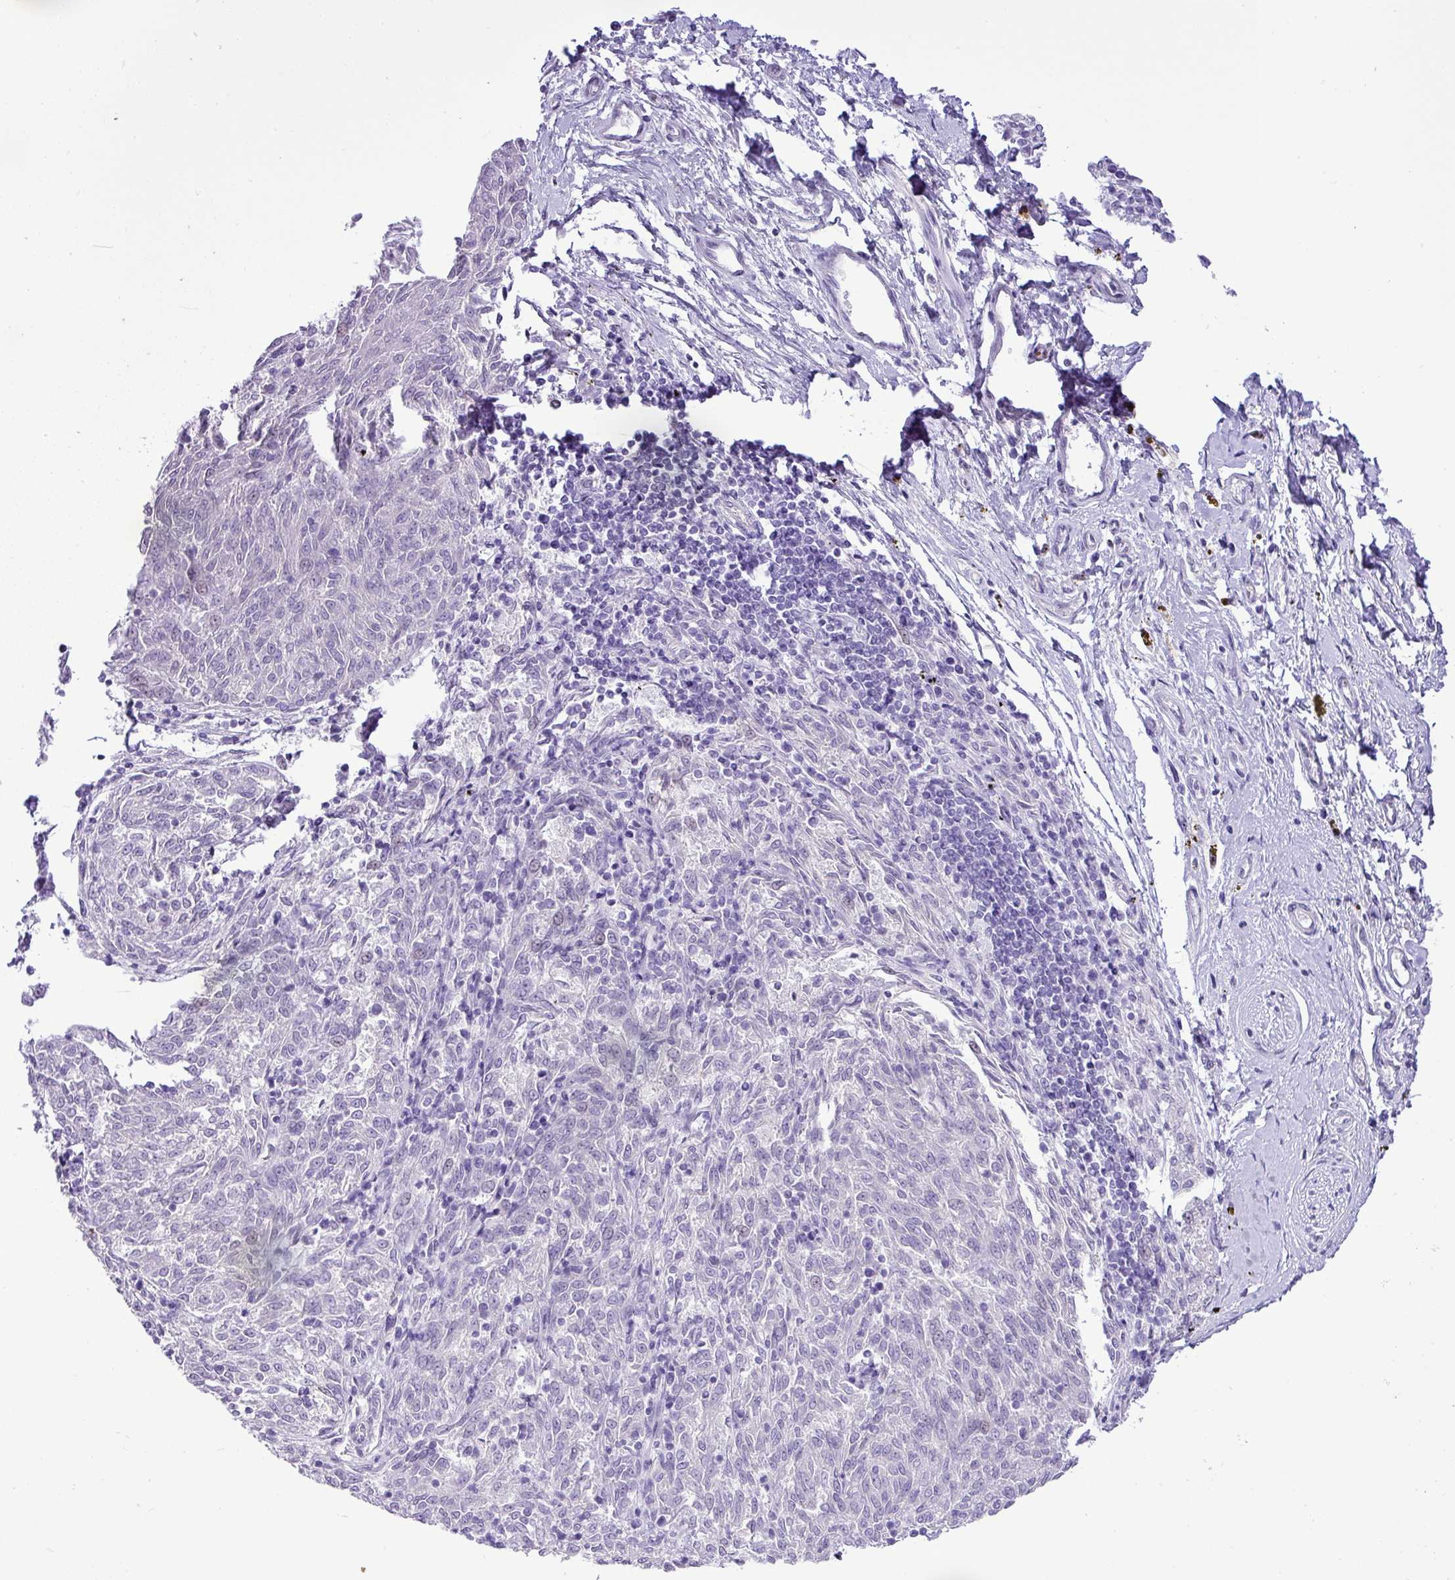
{"staining": {"intensity": "negative", "quantity": "none", "location": "none"}, "tissue": "melanoma", "cell_type": "Tumor cells", "image_type": "cancer", "snomed": [{"axis": "morphology", "description": "Malignant melanoma, NOS"}, {"axis": "topography", "description": "Skin"}], "caption": "An IHC histopathology image of malignant melanoma is shown. There is no staining in tumor cells of malignant melanoma. The staining is performed using DAB brown chromogen with nuclei counter-stained in using hematoxylin.", "gene": "ZSCAN5A", "patient": {"sex": "female", "age": 72}}